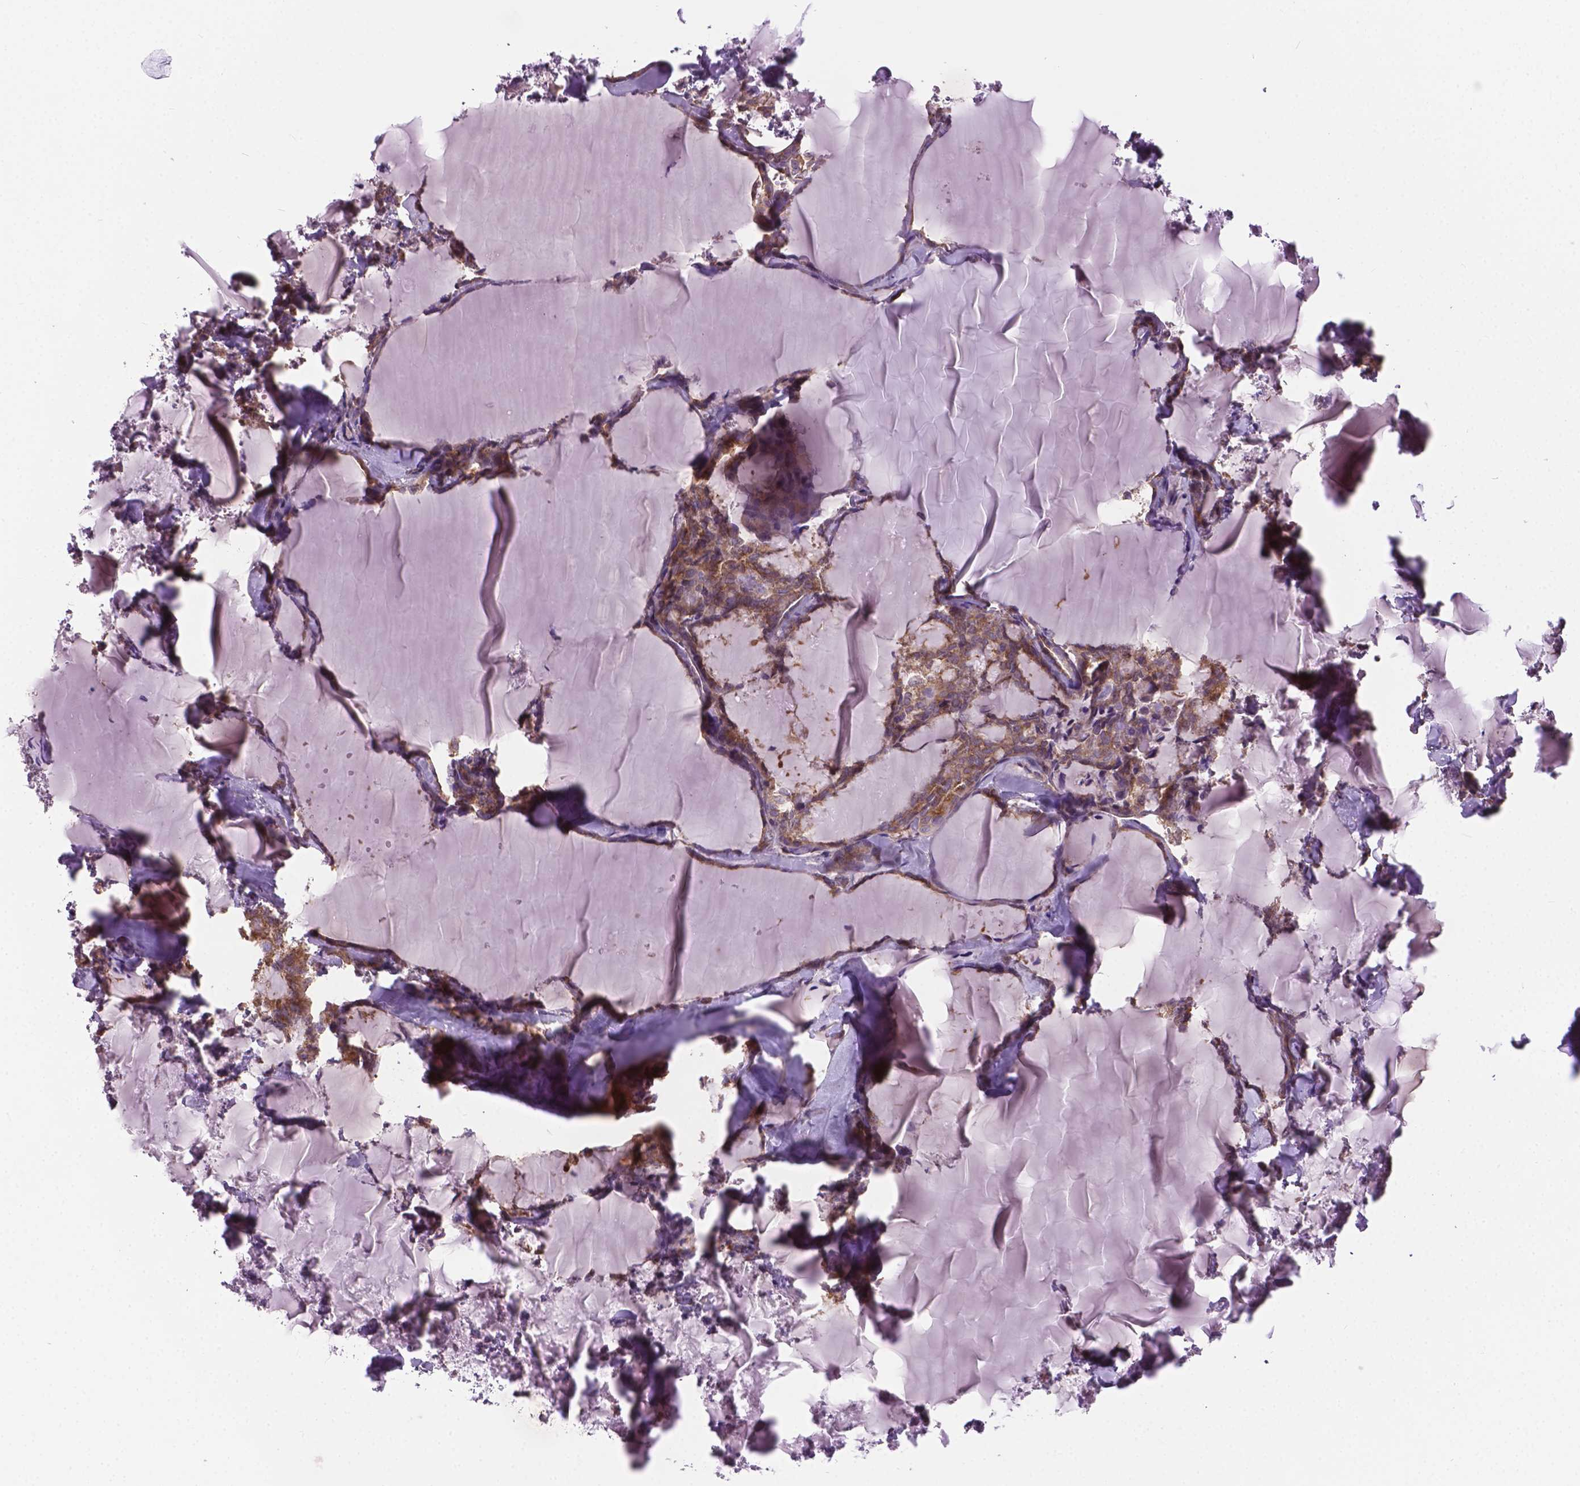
{"staining": {"intensity": "weak", "quantity": ">75%", "location": "cytoplasmic/membranous"}, "tissue": "thyroid cancer", "cell_type": "Tumor cells", "image_type": "cancer", "snomed": [{"axis": "morphology", "description": "Papillary adenocarcinoma, NOS"}, {"axis": "topography", "description": "Thyroid gland"}], "caption": "Weak cytoplasmic/membranous protein positivity is appreciated in approximately >75% of tumor cells in papillary adenocarcinoma (thyroid).", "gene": "MZT1", "patient": {"sex": "male", "age": 30}}